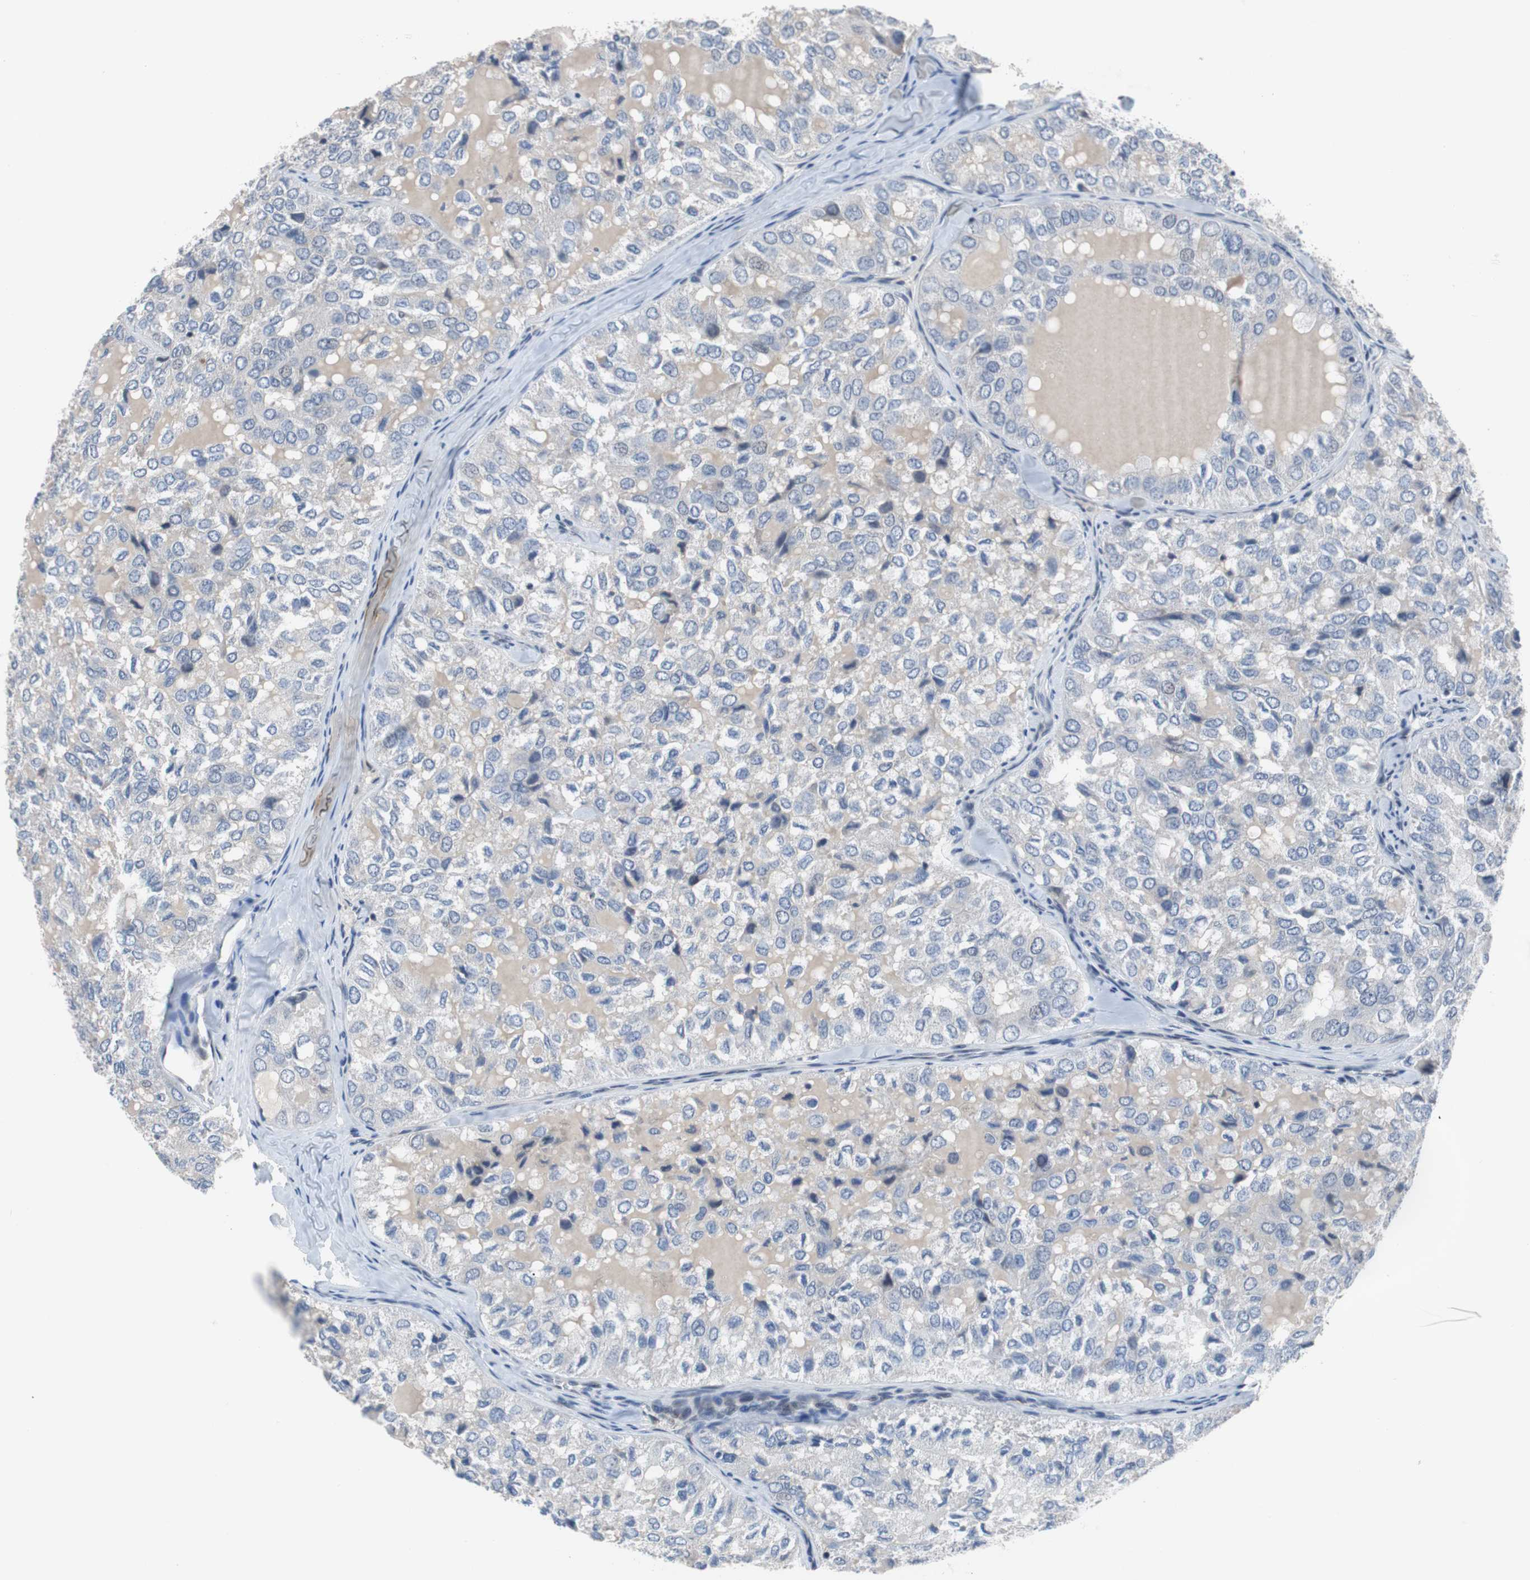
{"staining": {"intensity": "negative", "quantity": "none", "location": "none"}, "tissue": "thyroid cancer", "cell_type": "Tumor cells", "image_type": "cancer", "snomed": [{"axis": "morphology", "description": "Follicular adenoma carcinoma, NOS"}, {"axis": "topography", "description": "Thyroid gland"}], "caption": "High power microscopy histopathology image of an IHC image of follicular adenoma carcinoma (thyroid), revealing no significant positivity in tumor cells.", "gene": "TP63", "patient": {"sex": "male", "age": 75}}